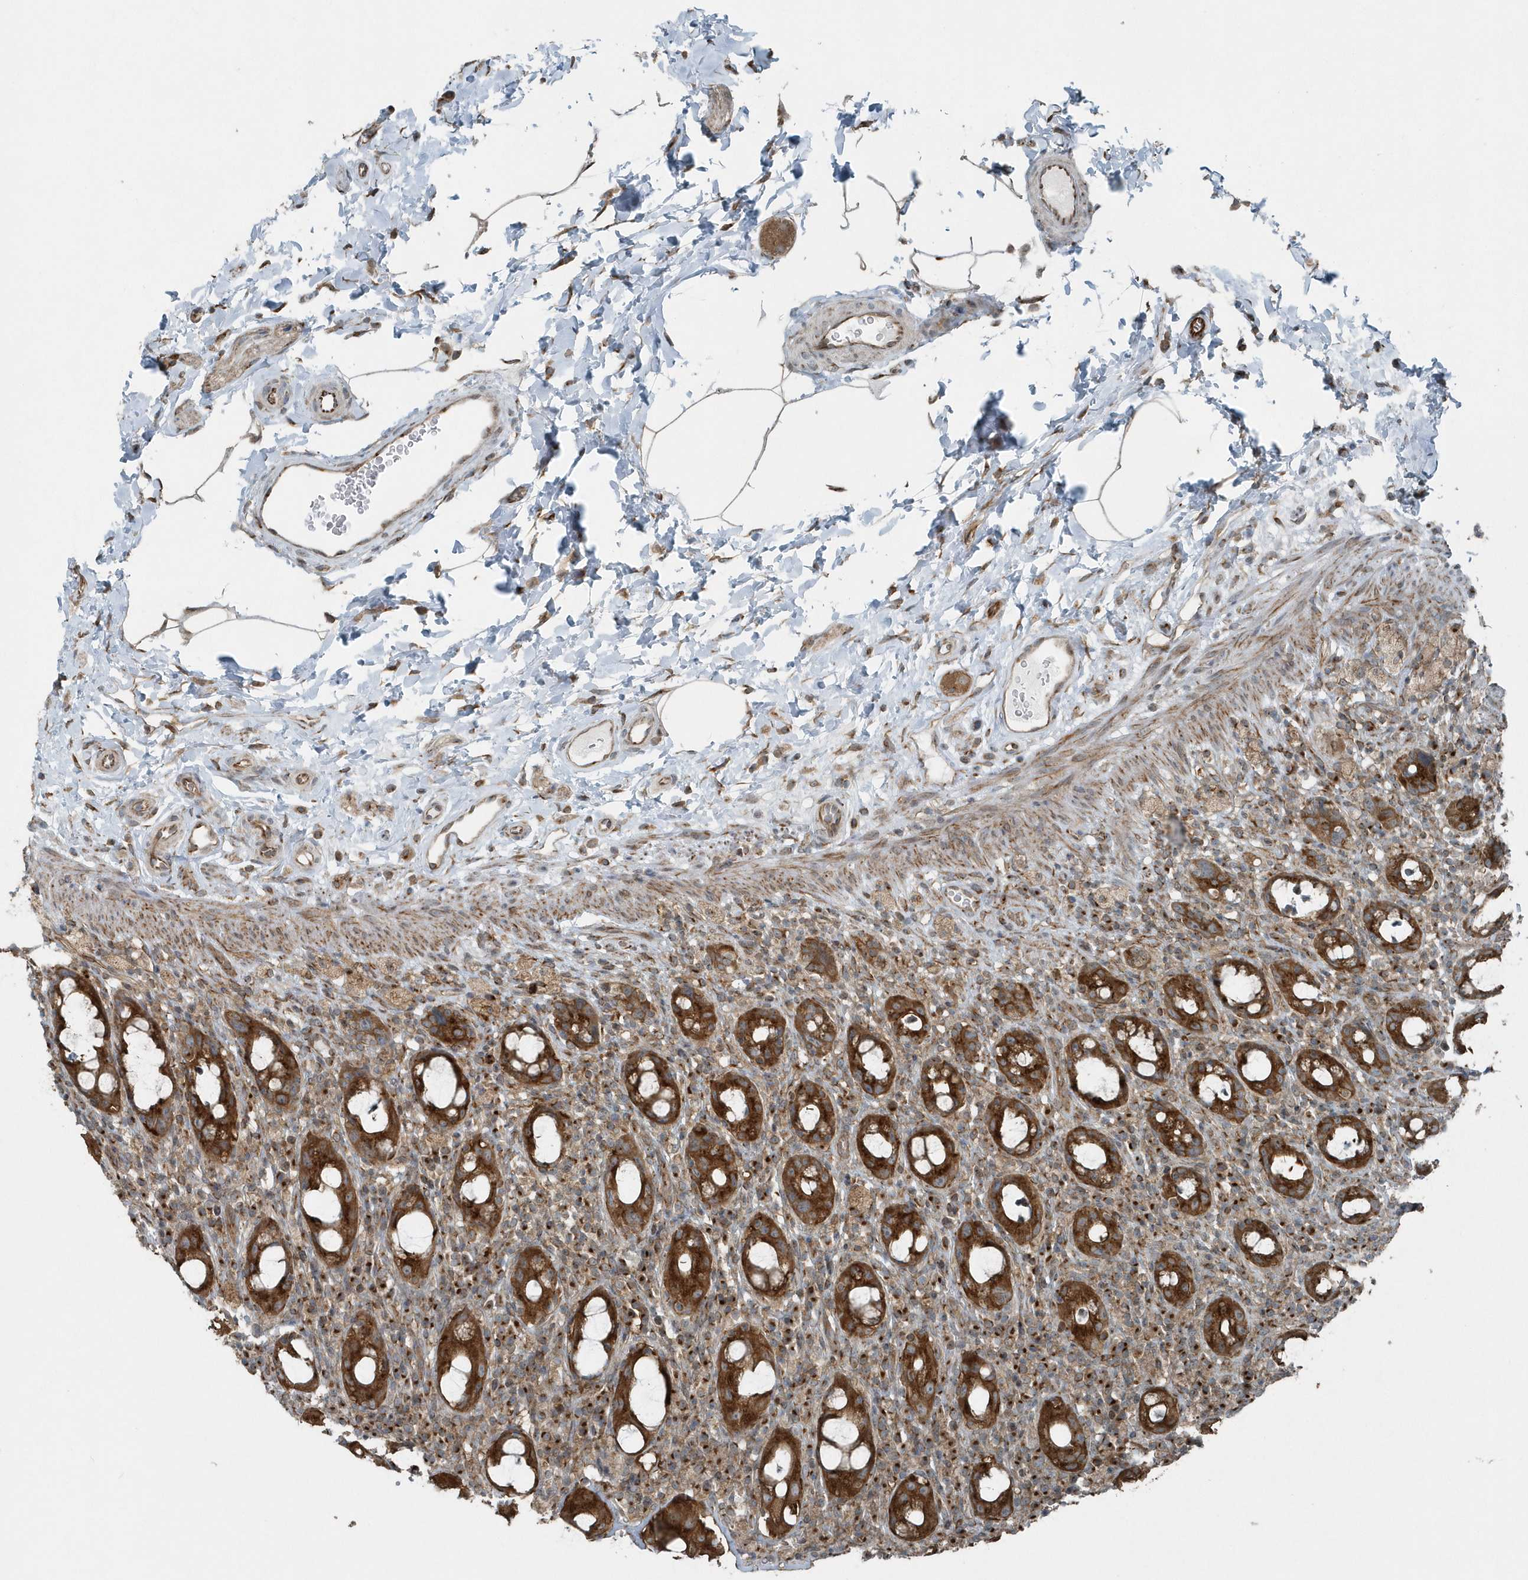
{"staining": {"intensity": "strong", "quantity": ">75%", "location": "cytoplasmic/membranous"}, "tissue": "rectum", "cell_type": "Glandular cells", "image_type": "normal", "snomed": [{"axis": "morphology", "description": "Normal tissue, NOS"}, {"axis": "topography", "description": "Rectum"}], "caption": "Immunohistochemical staining of normal rectum displays strong cytoplasmic/membranous protein expression in approximately >75% of glandular cells.", "gene": "GCC2", "patient": {"sex": "male", "age": 44}}